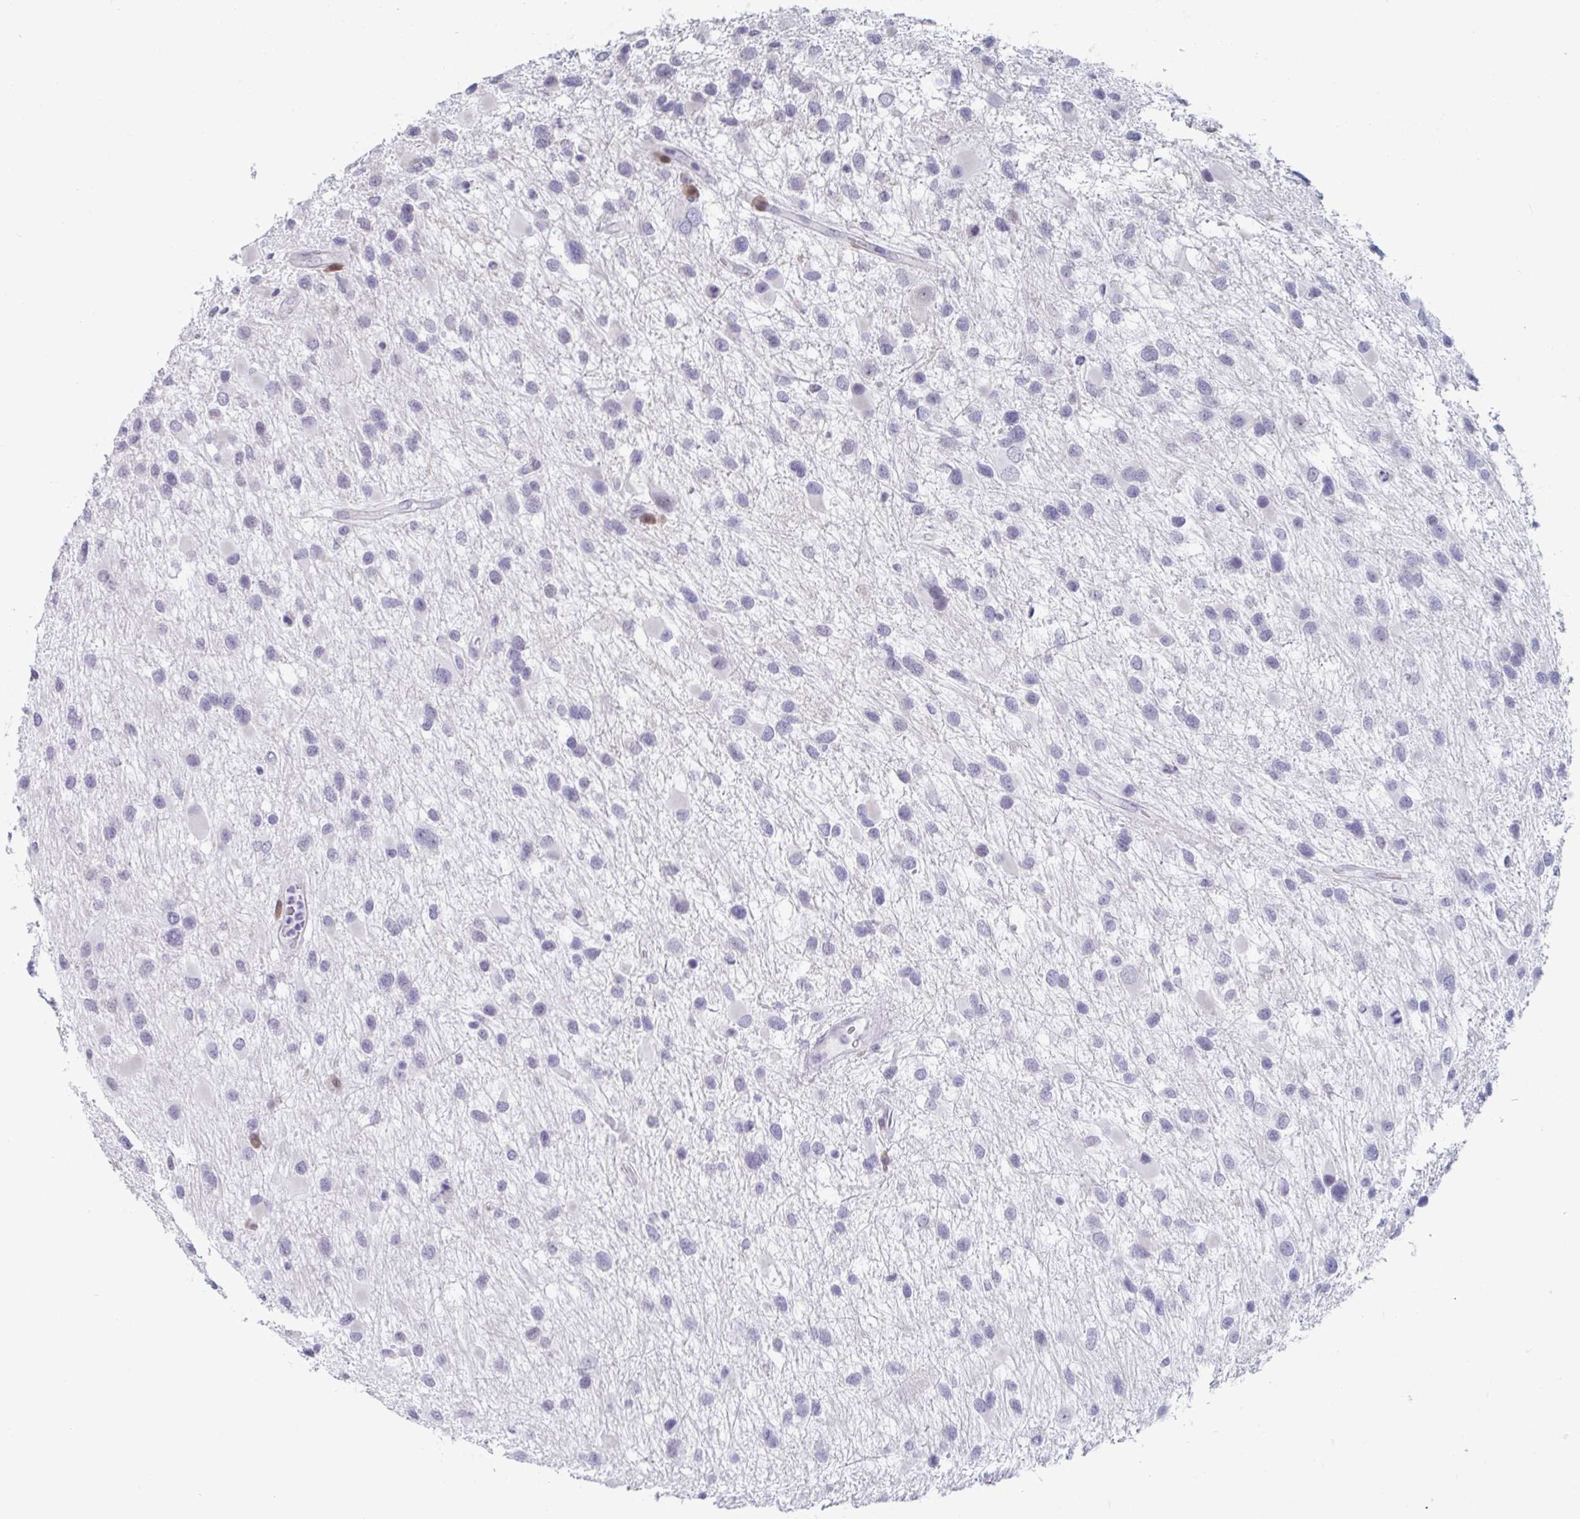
{"staining": {"intensity": "negative", "quantity": "none", "location": "none"}, "tissue": "glioma", "cell_type": "Tumor cells", "image_type": "cancer", "snomed": [{"axis": "morphology", "description": "Glioma, malignant, Low grade"}, {"axis": "topography", "description": "Brain"}], "caption": "DAB immunohistochemical staining of human malignant low-grade glioma demonstrates no significant positivity in tumor cells.", "gene": "FOXA1", "patient": {"sex": "female", "age": 32}}